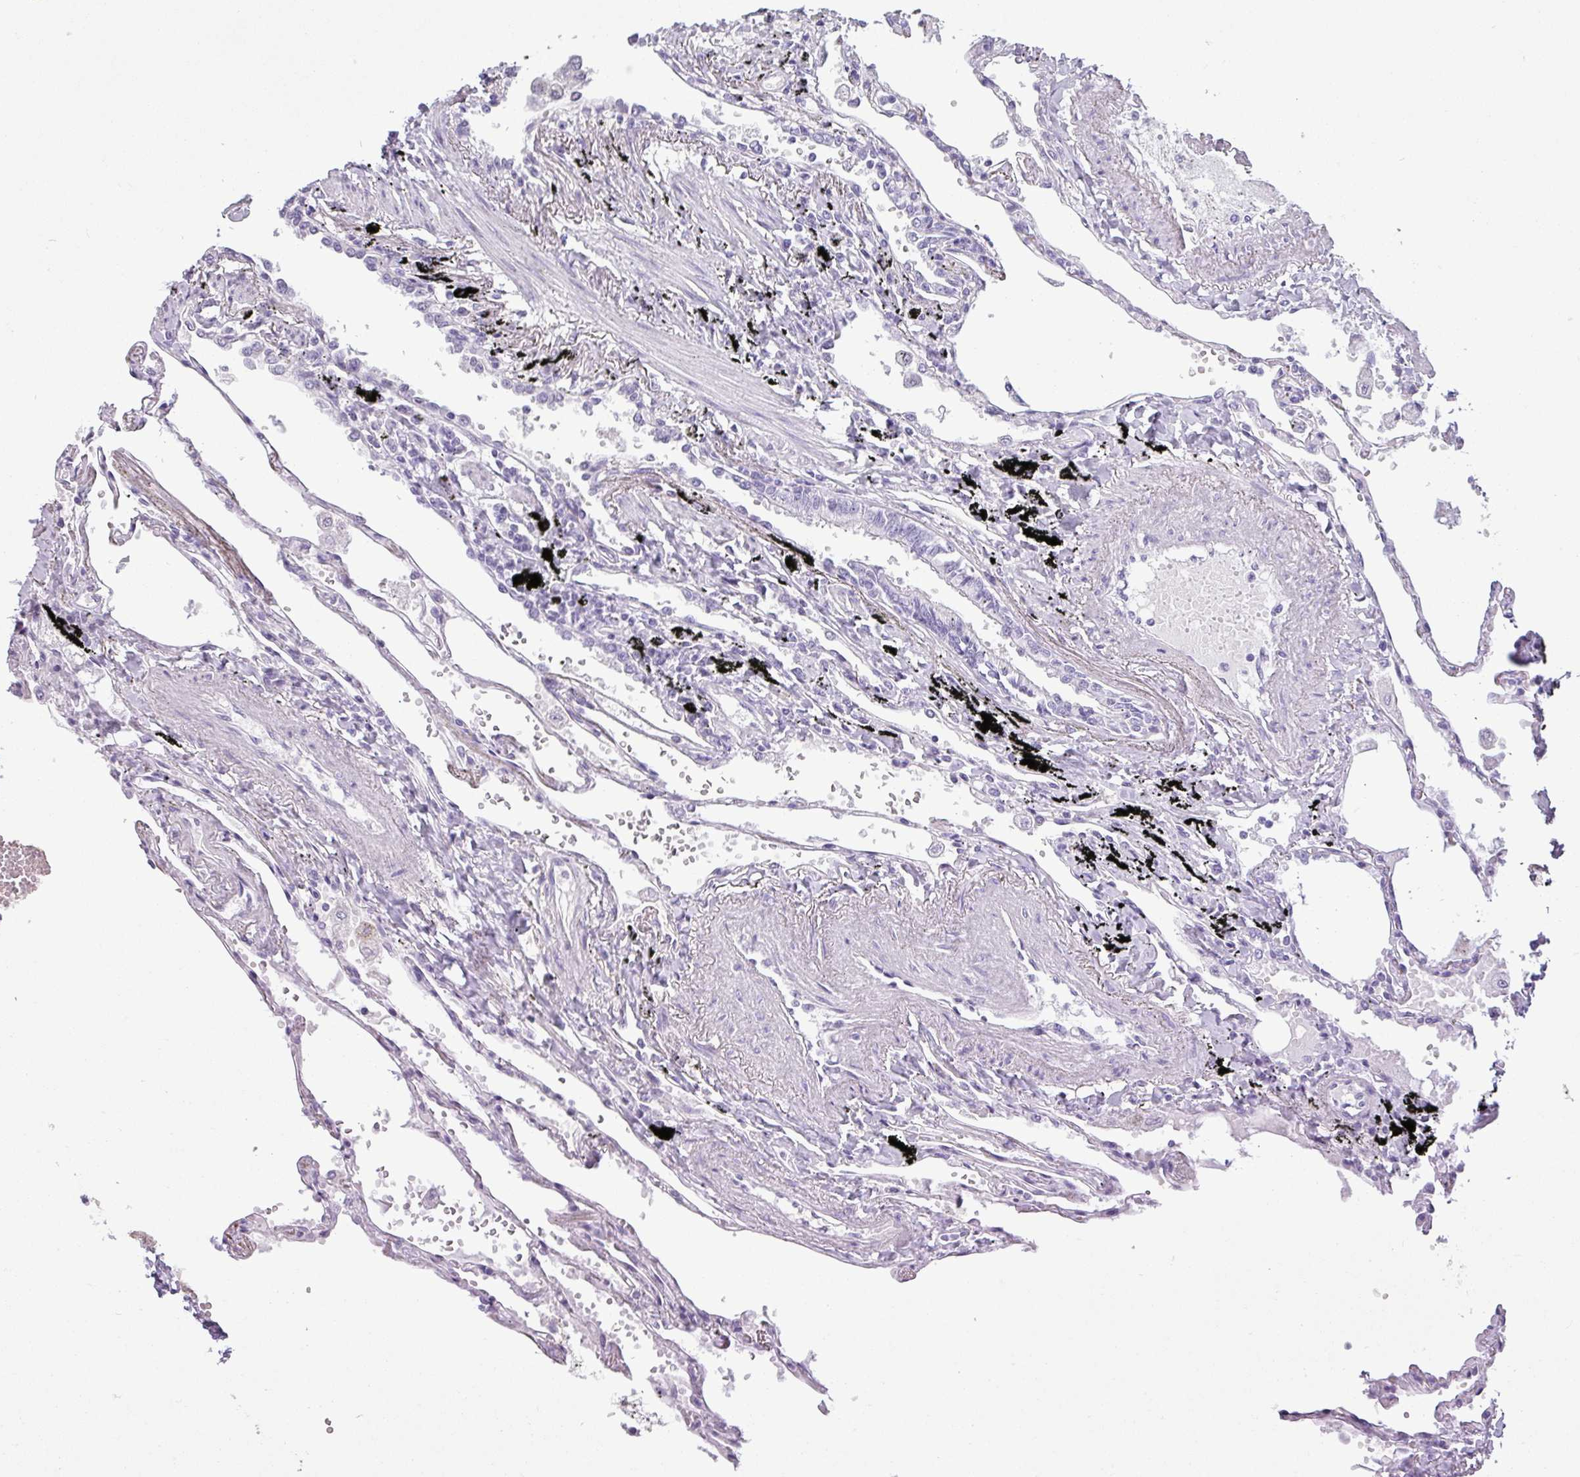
{"staining": {"intensity": "negative", "quantity": "none", "location": "none"}, "tissue": "lung", "cell_type": "Alveolar cells", "image_type": "normal", "snomed": [{"axis": "morphology", "description": "Normal tissue, NOS"}, {"axis": "topography", "description": "Lung"}], "caption": "Alveolar cells show no significant protein positivity in normal lung. (DAB (3,3'-diaminobenzidine) IHC with hematoxylin counter stain).", "gene": "CDH16", "patient": {"sex": "female", "age": 67}}